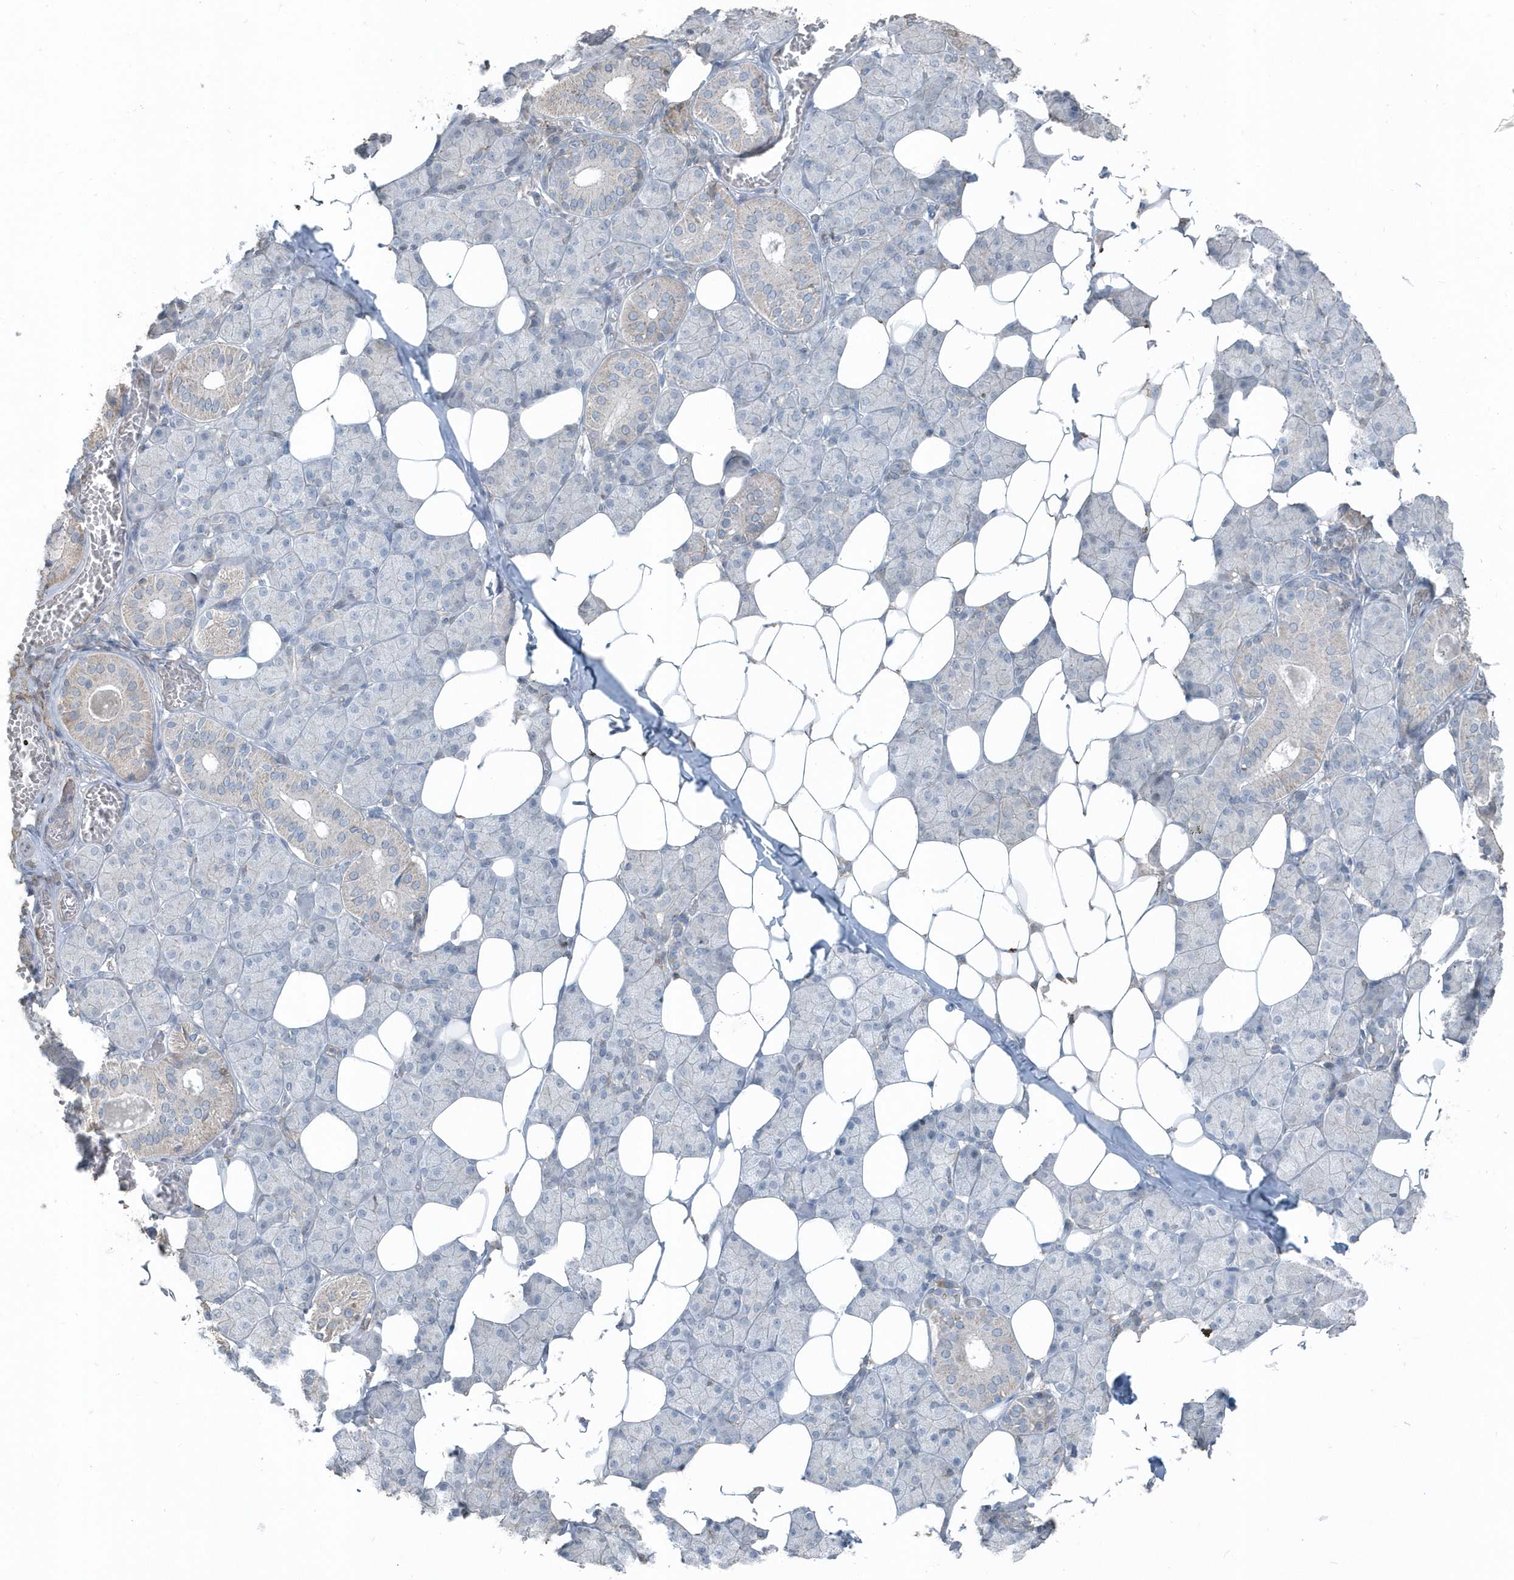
{"staining": {"intensity": "moderate", "quantity": "<25%", "location": "cytoplasmic/membranous"}, "tissue": "salivary gland", "cell_type": "Glandular cells", "image_type": "normal", "snomed": [{"axis": "morphology", "description": "Normal tissue, NOS"}, {"axis": "topography", "description": "Salivary gland"}], "caption": "Brown immunohistochemical staining in normal salivary gland shows moderate cytoplasmic/membranous staining in about <25% of glandular cells.", "gene": "ACTC1", "patient": {"sex": "female", "age": 33}}